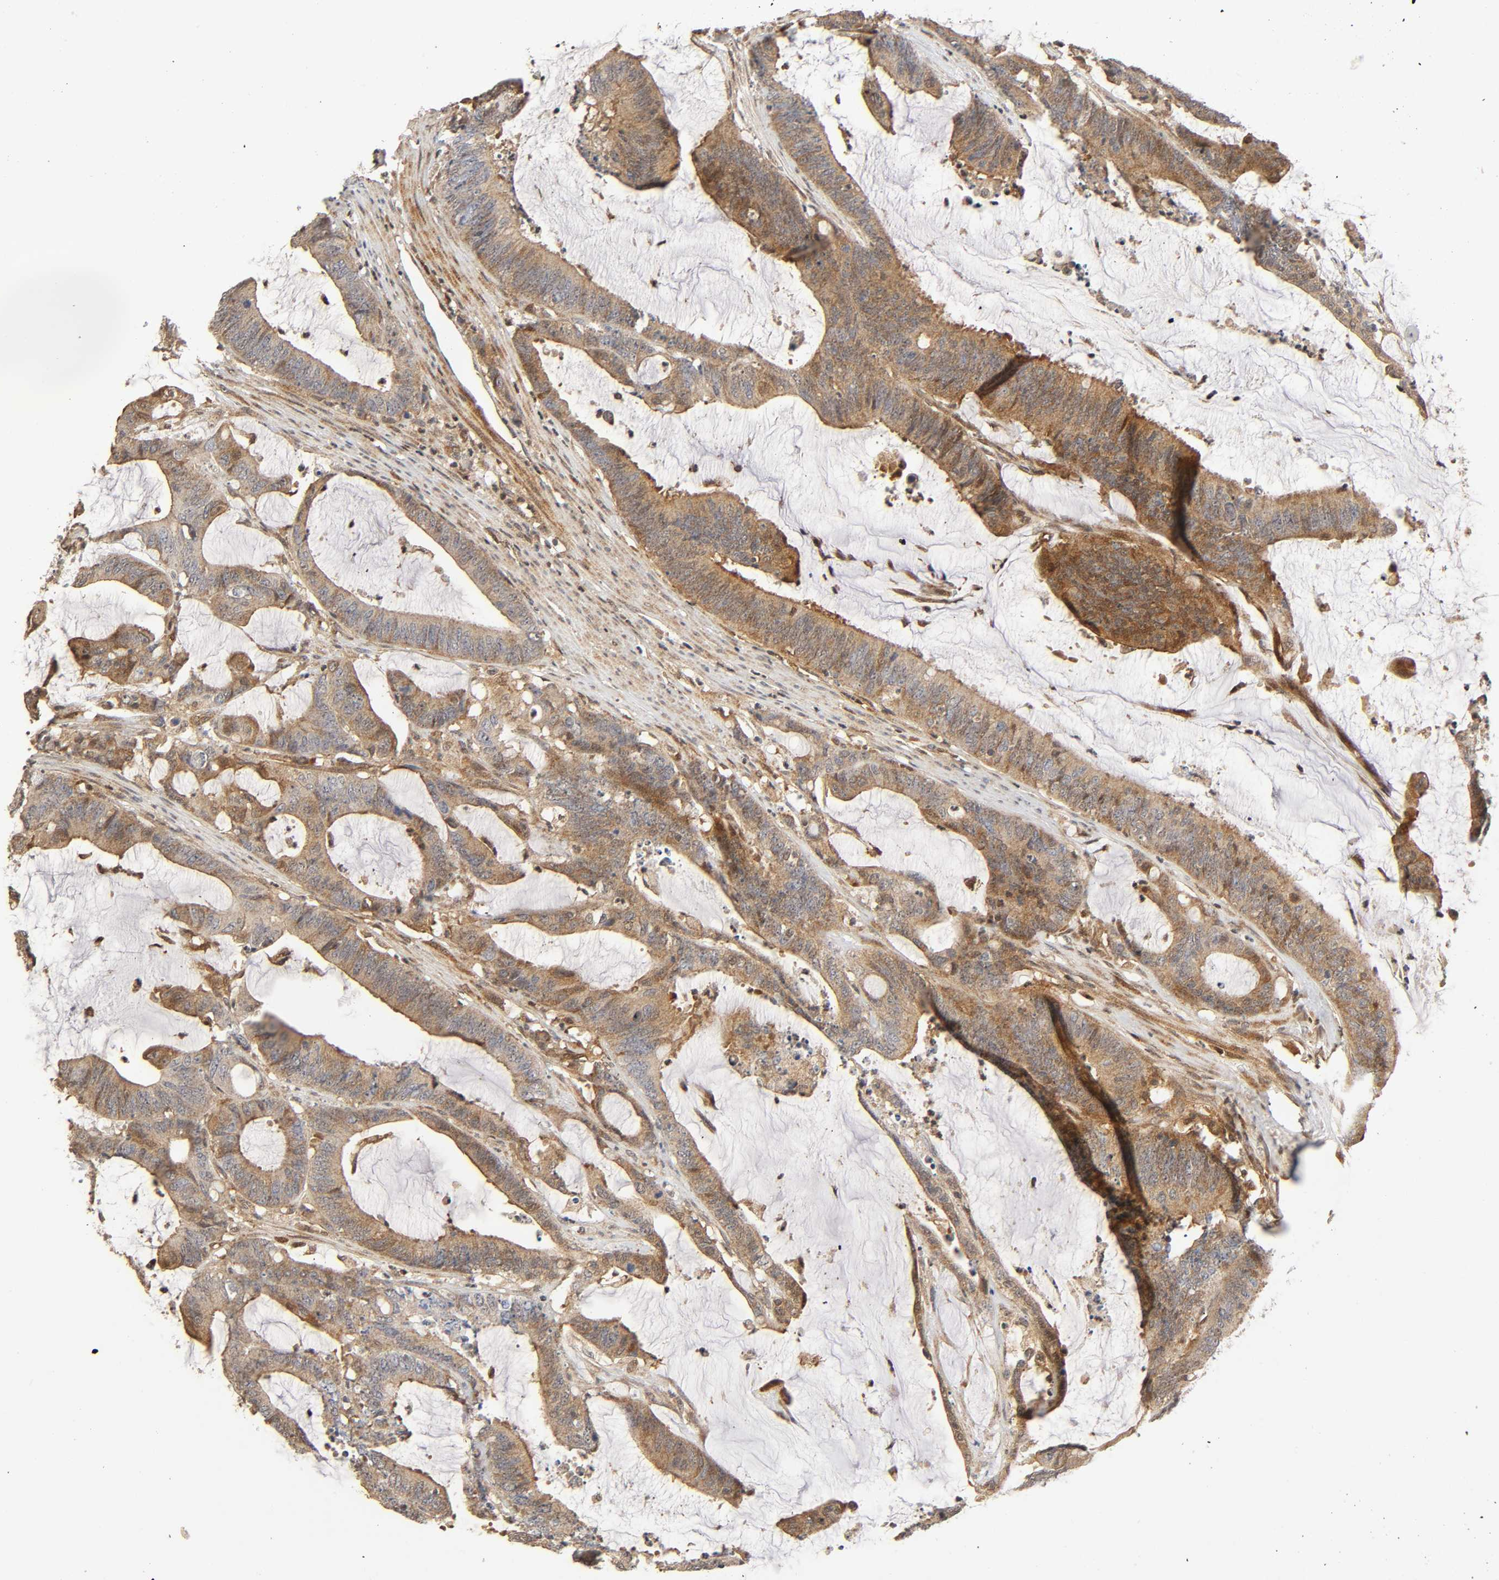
{"staining": {"intensity": "moderate", "quantity": ">75%", "location": "cytoplasmic/membranous"}, "tissue": "colorectal cancer", "cell_type": "Tumor cells", "image_type": "cancer", "snomed": [{"axis": "morphology", "description": "Adenocarcinoma, NOS"}, {"axis": "topography", "description": "Rectum"}], "caption": "Immunohistochemistry staining of adenocarcinoma (colorectal), which exhibits medium levels of moderate cytoplasmic/membranous staining in approximately >75% of tumor cells indicating moderate cytoplasmic/membranous protein staining. The staining was performed using DAB (3,3'-diaminobenzidine) (brown) for protein detection and nuclei were counterstained in hematoxylin (blue).", "gene": "CASP9", "patient": {"sex": "female", "age": 66}}